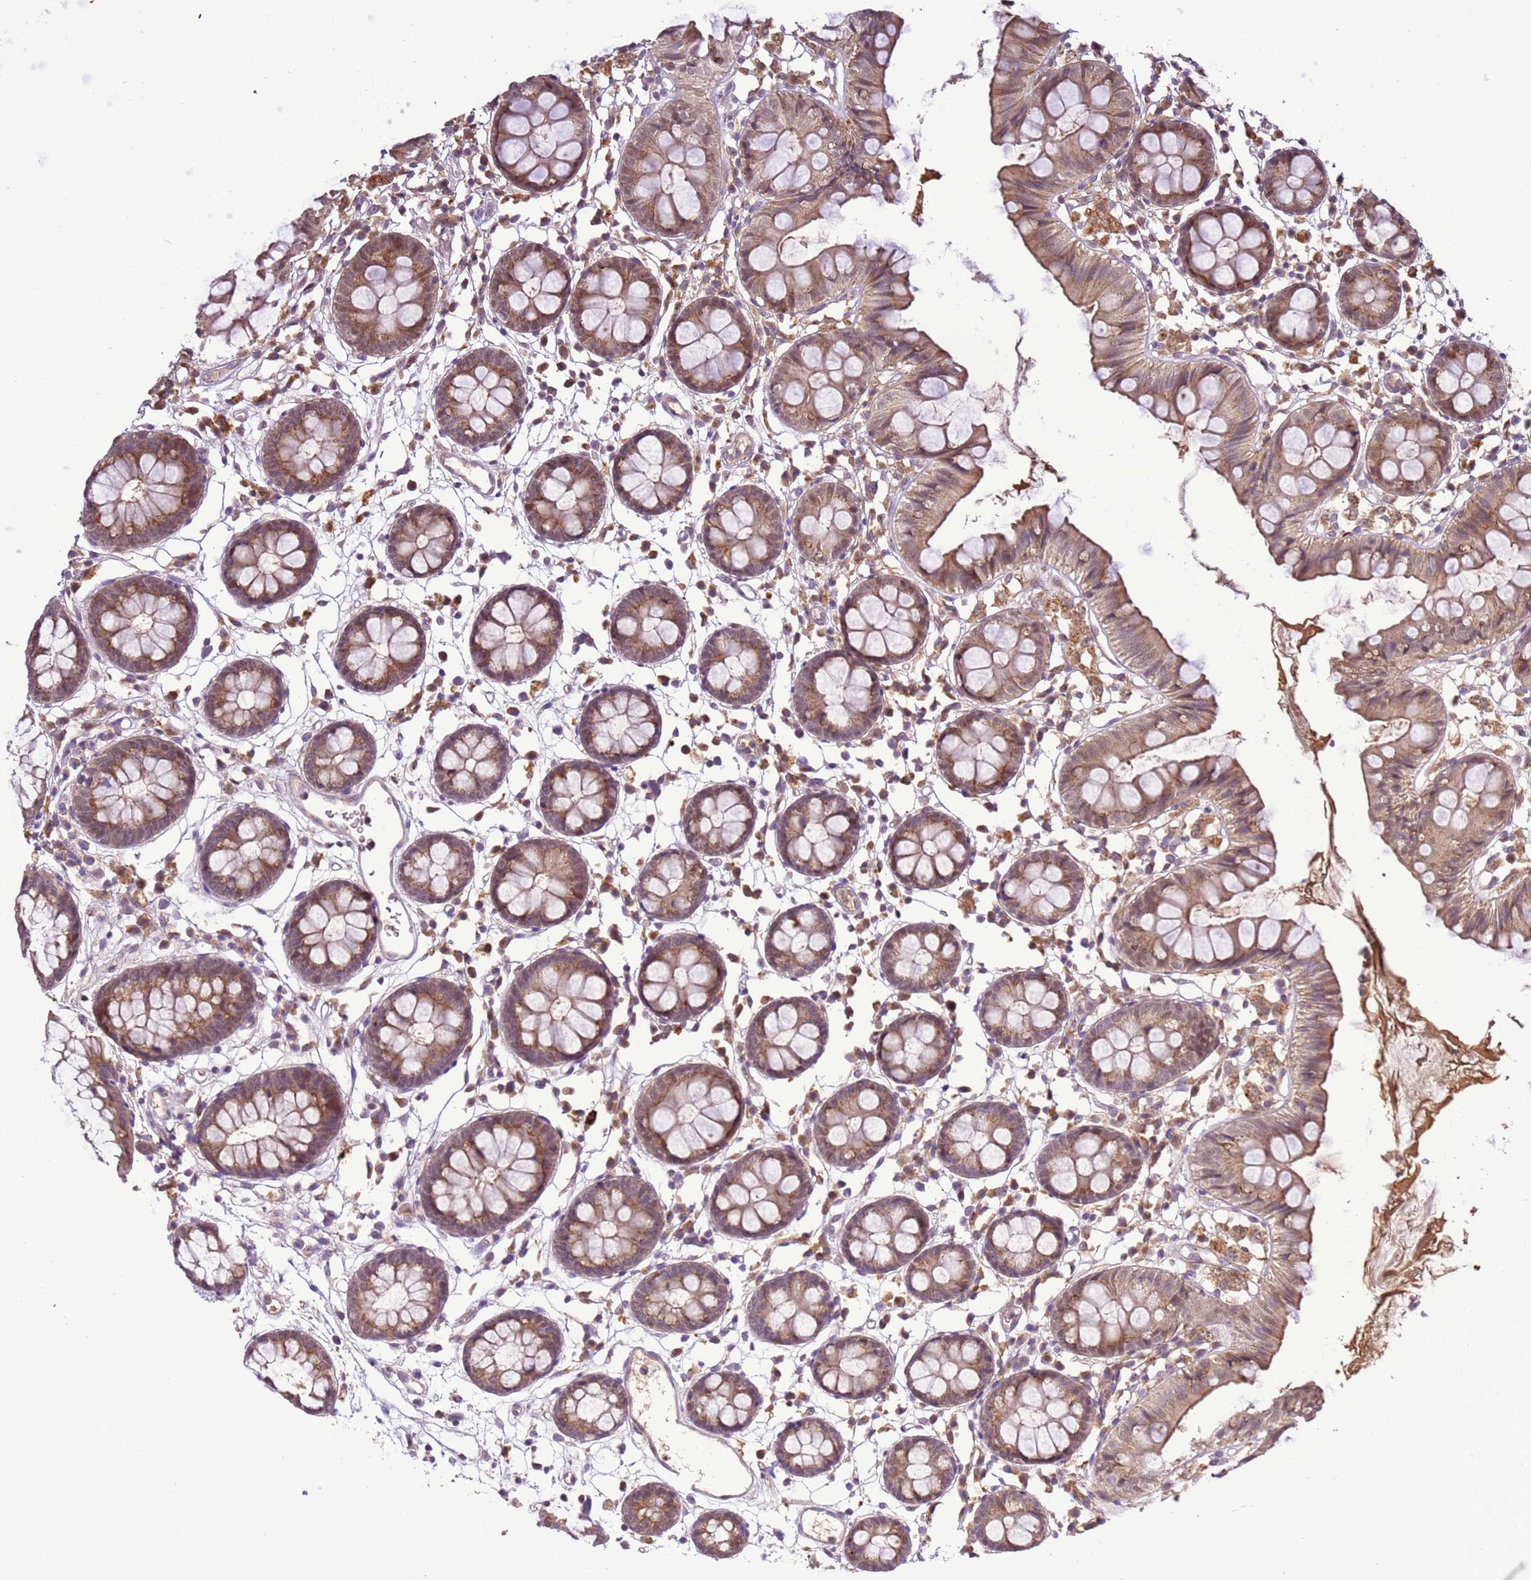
{"staining": {"intensity": "moderate", "quantity": ">75%", "location": "cytoplasmic/membranous"}, "tissue": "colon", "cell_type": "Endothelial cells", "image_type": "normal", "snomed": [{"axis": "morphology", "description": "Normal tissue, NOS"}, {"axis": "topography", "description": "Colon"}], "caption": "Immunohistochemical staining of benign human colon demonstrates moderate cytoplasmic/membranous protein staining in about >75% of endothelial cells. The staining is performed using DAB brown chromogen to label protein expression. The nuclei are counter-stained blue using hematoxylin.", "gene": "ZNF624", "patient": {"sex": "female", "age": 84}}